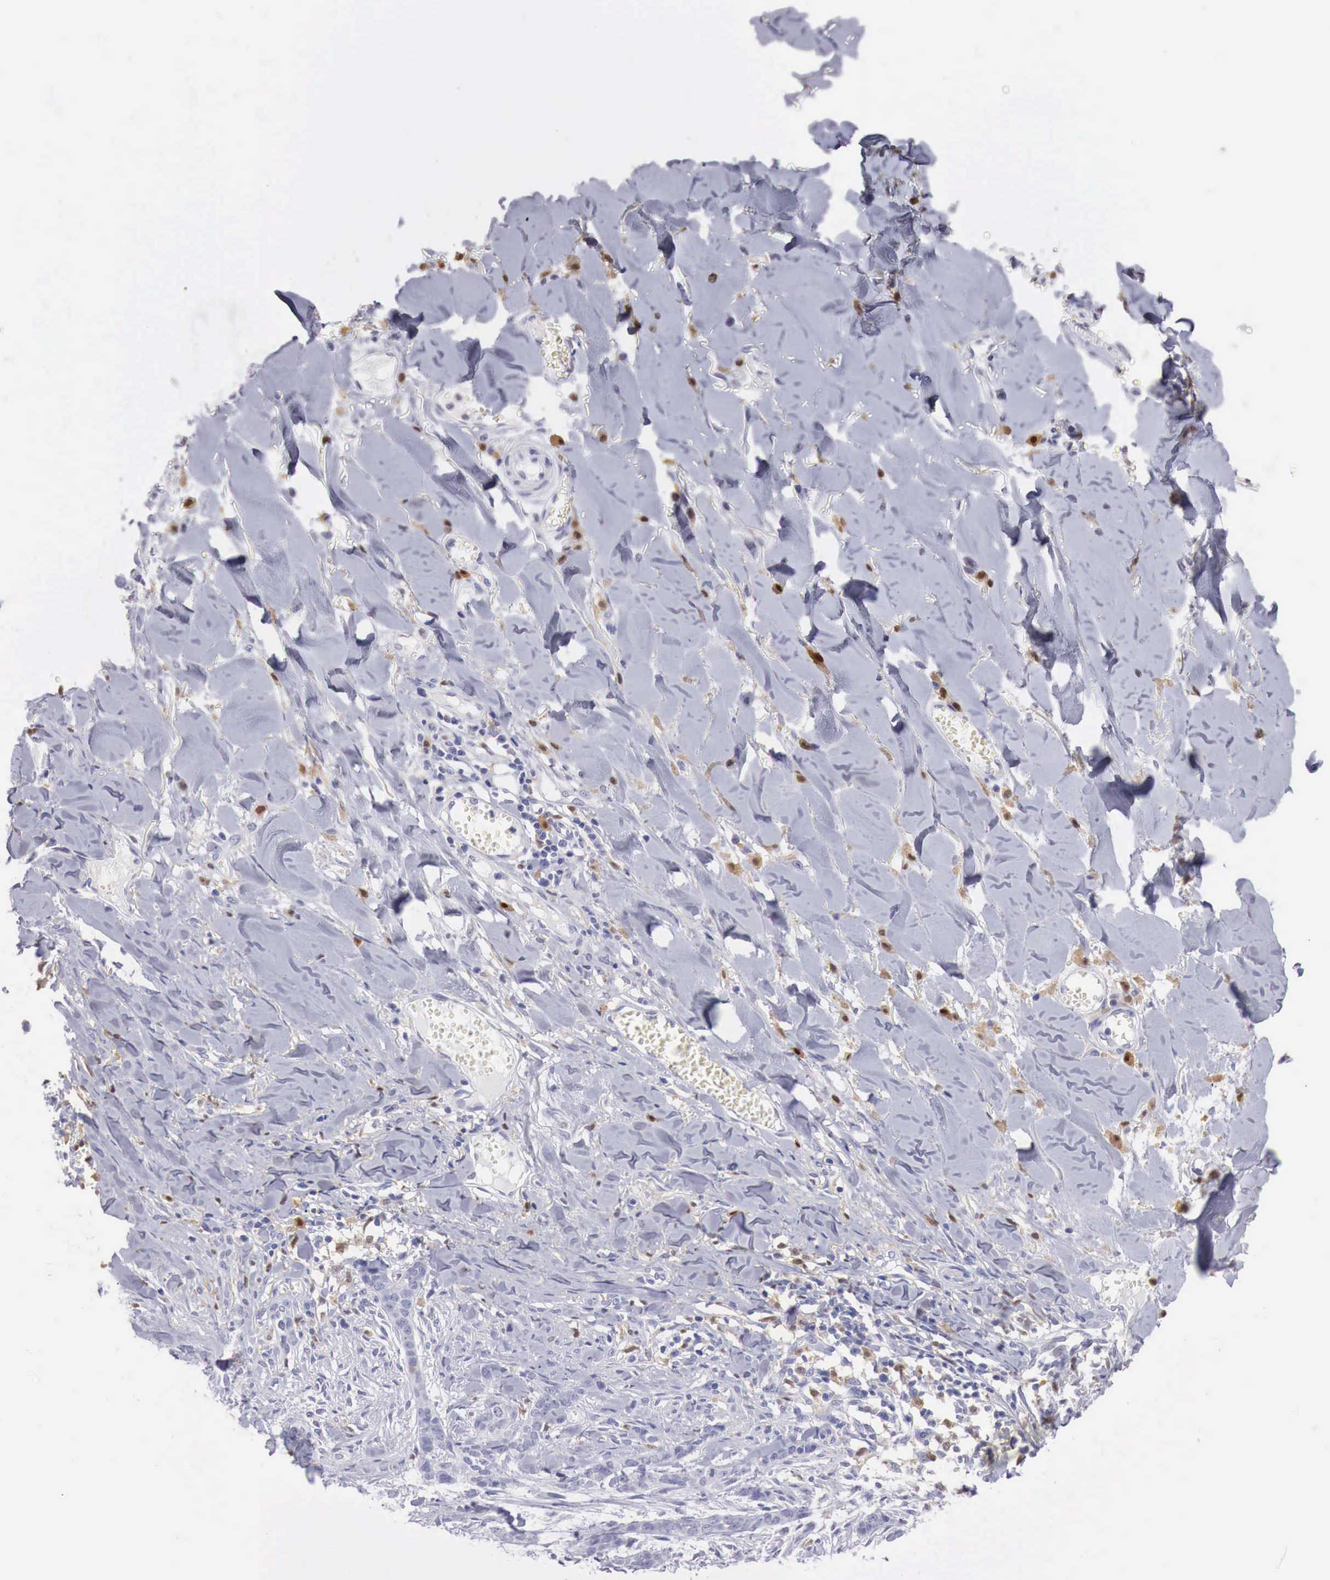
{"staining": {"intensity": "negative", "quantity": "none", "location": "none"}, "tissue": "skin cancer", "cell_type": "Tumor cells", "image_type": "cancer", "snomed": [{"axis": "morphology", "description": "Normal tissue, NOS"}, {"axis": "morphology", "description": "Basal cell carcinoma"}, {"axis": "topography", "description": "Skin"}], "caption": "An image of human skin basal cell carcinoma is negative for staining in tumor cells. (DAB IHC with hematoxylin counter stain).", "gene": "RENBP", "patient": {"sex": "female", "age": 65}}